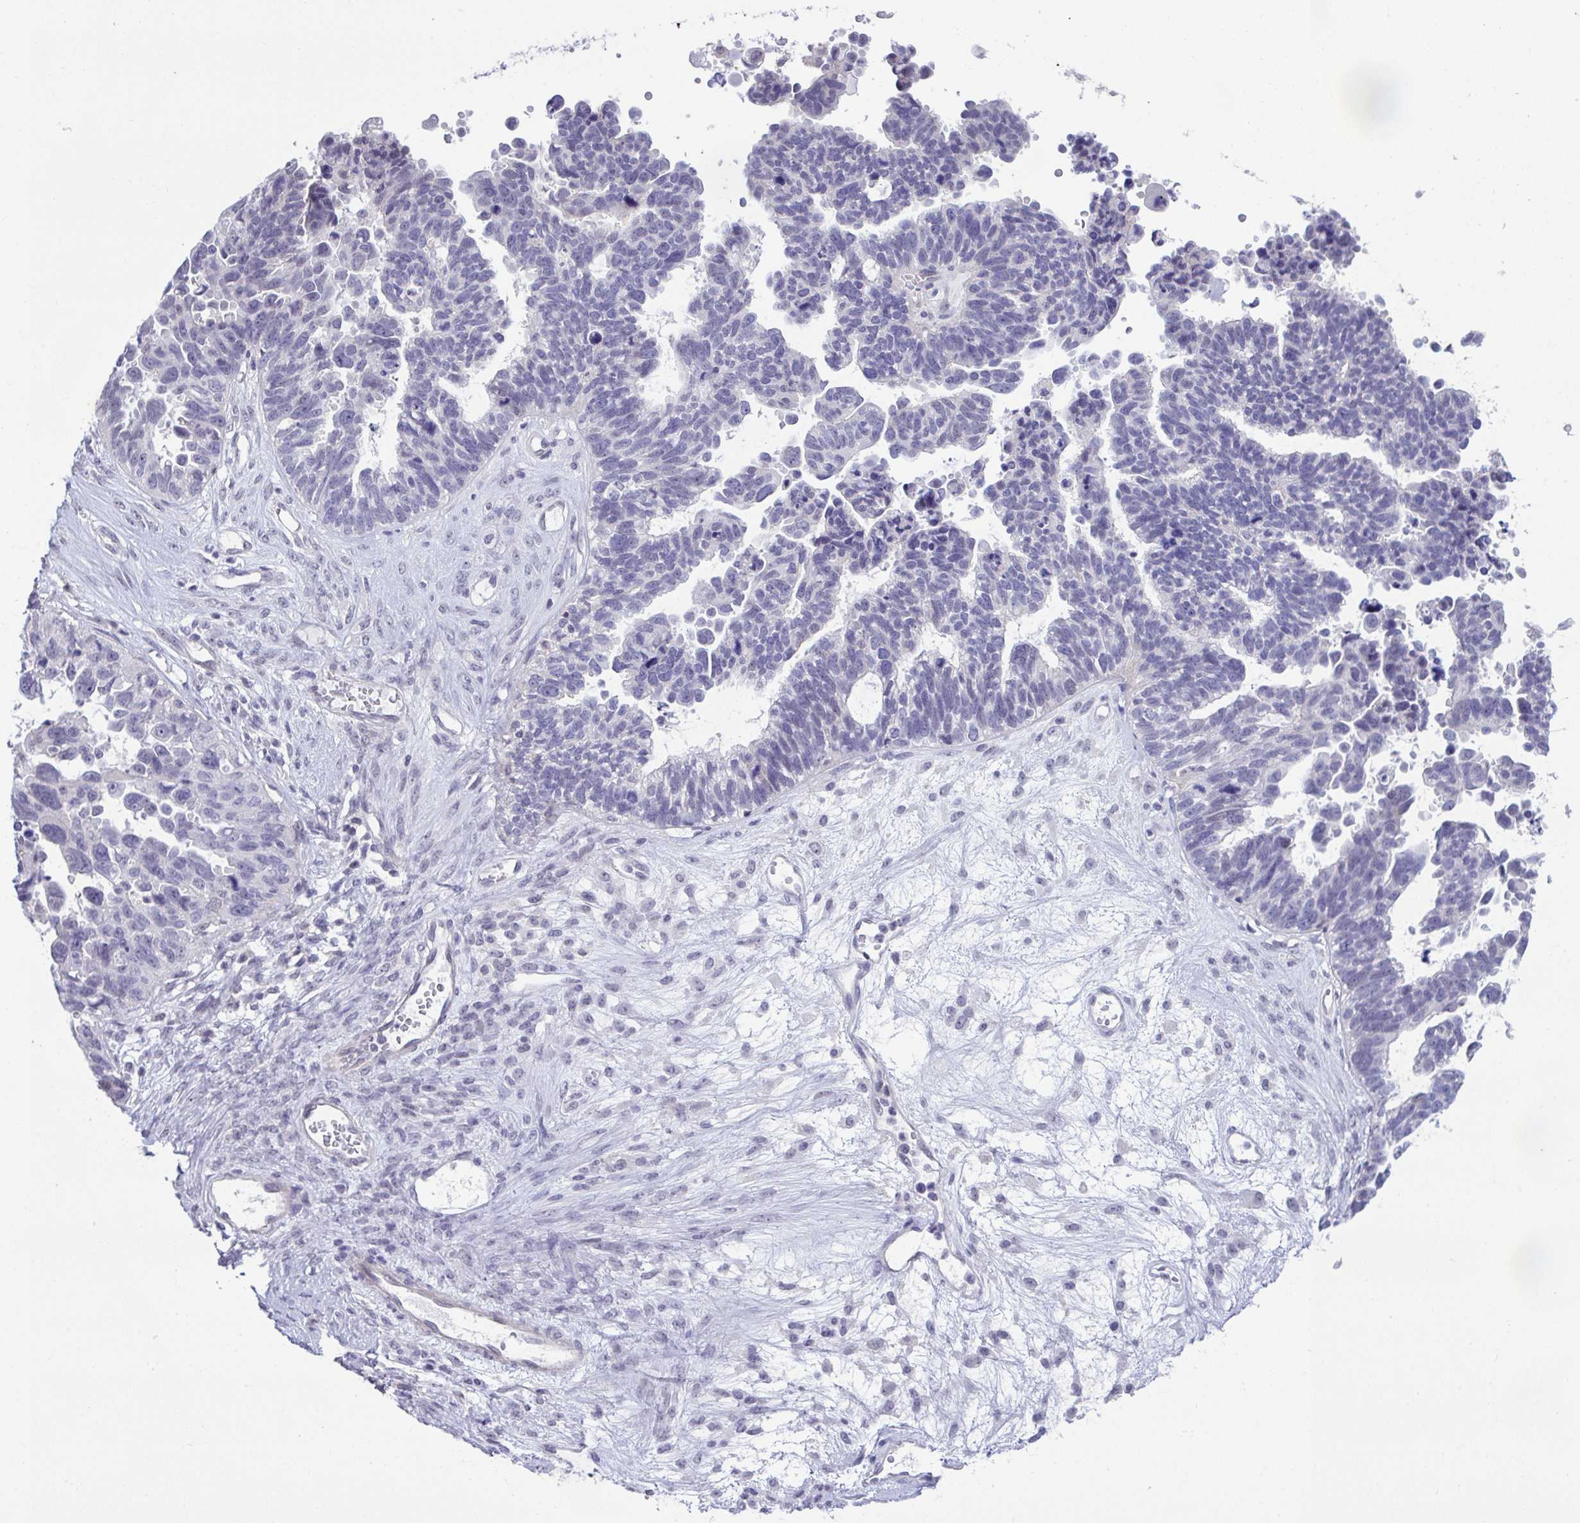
{"staining": {"intensity": "negative", "quantity": "none", "location": "none"}, "tissue": "ovarian cancer", "cell_type": "Tumor cells", "image_type": "cancer", "snomed": [{"axis": "morphology", "description": "Cystadenocarcinoma, serous, NOS"}, {"axis": "topography", "description": "Ovary"}], "caption": "DAB immunohistochemical staining of human ovarian serous cystadenocarcinoma demonstrates no significant expression in tumor cells. Brightfield microscopy of immunohistochemistry stained with DAB (3,3'-diaminobenzidine) (brown) and hematoxylin (blue), captured at high magnification.", "gene": "ATP6V0D2", "patient": {"sex": "female", "age": 60}}